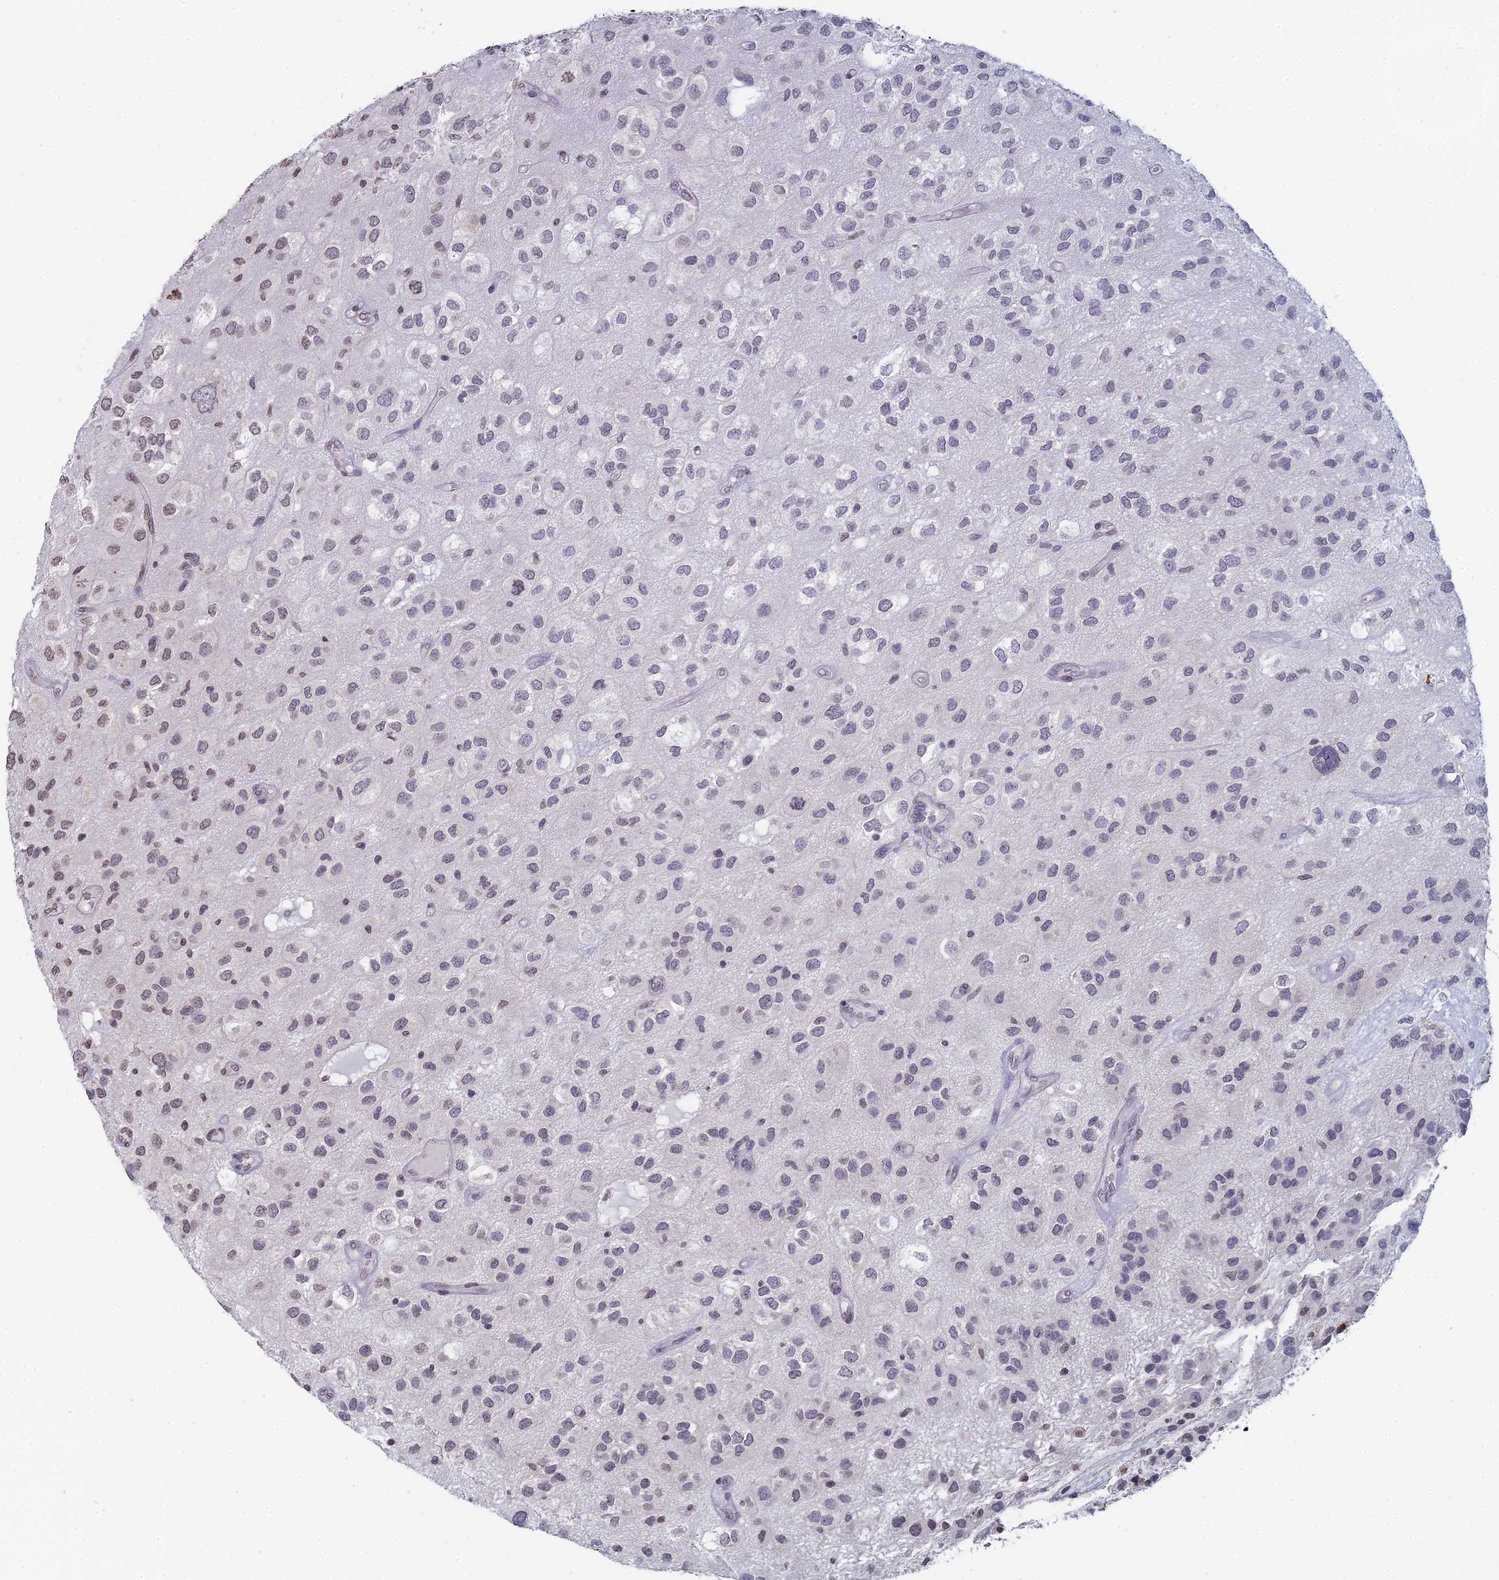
{"staining": {"intensity": "weak", "quantity": "25%-75%", "location": "nuclear"}, "tissue": "glioma", "cell_type": "Tumor cells", "image_type": "cancer", "snomed": [{"axis": "morphology", "description": "Glioma, malignant, Low grade"}, {"axis": "topography", "description": "Brain"}], "caption": "Human glioma stained with a brown dye displays weak nuclear positive expression in about 25%-75% of tumor cells.", "gene": "PRR22", "patient": {"sex": "male", "age": 66}}